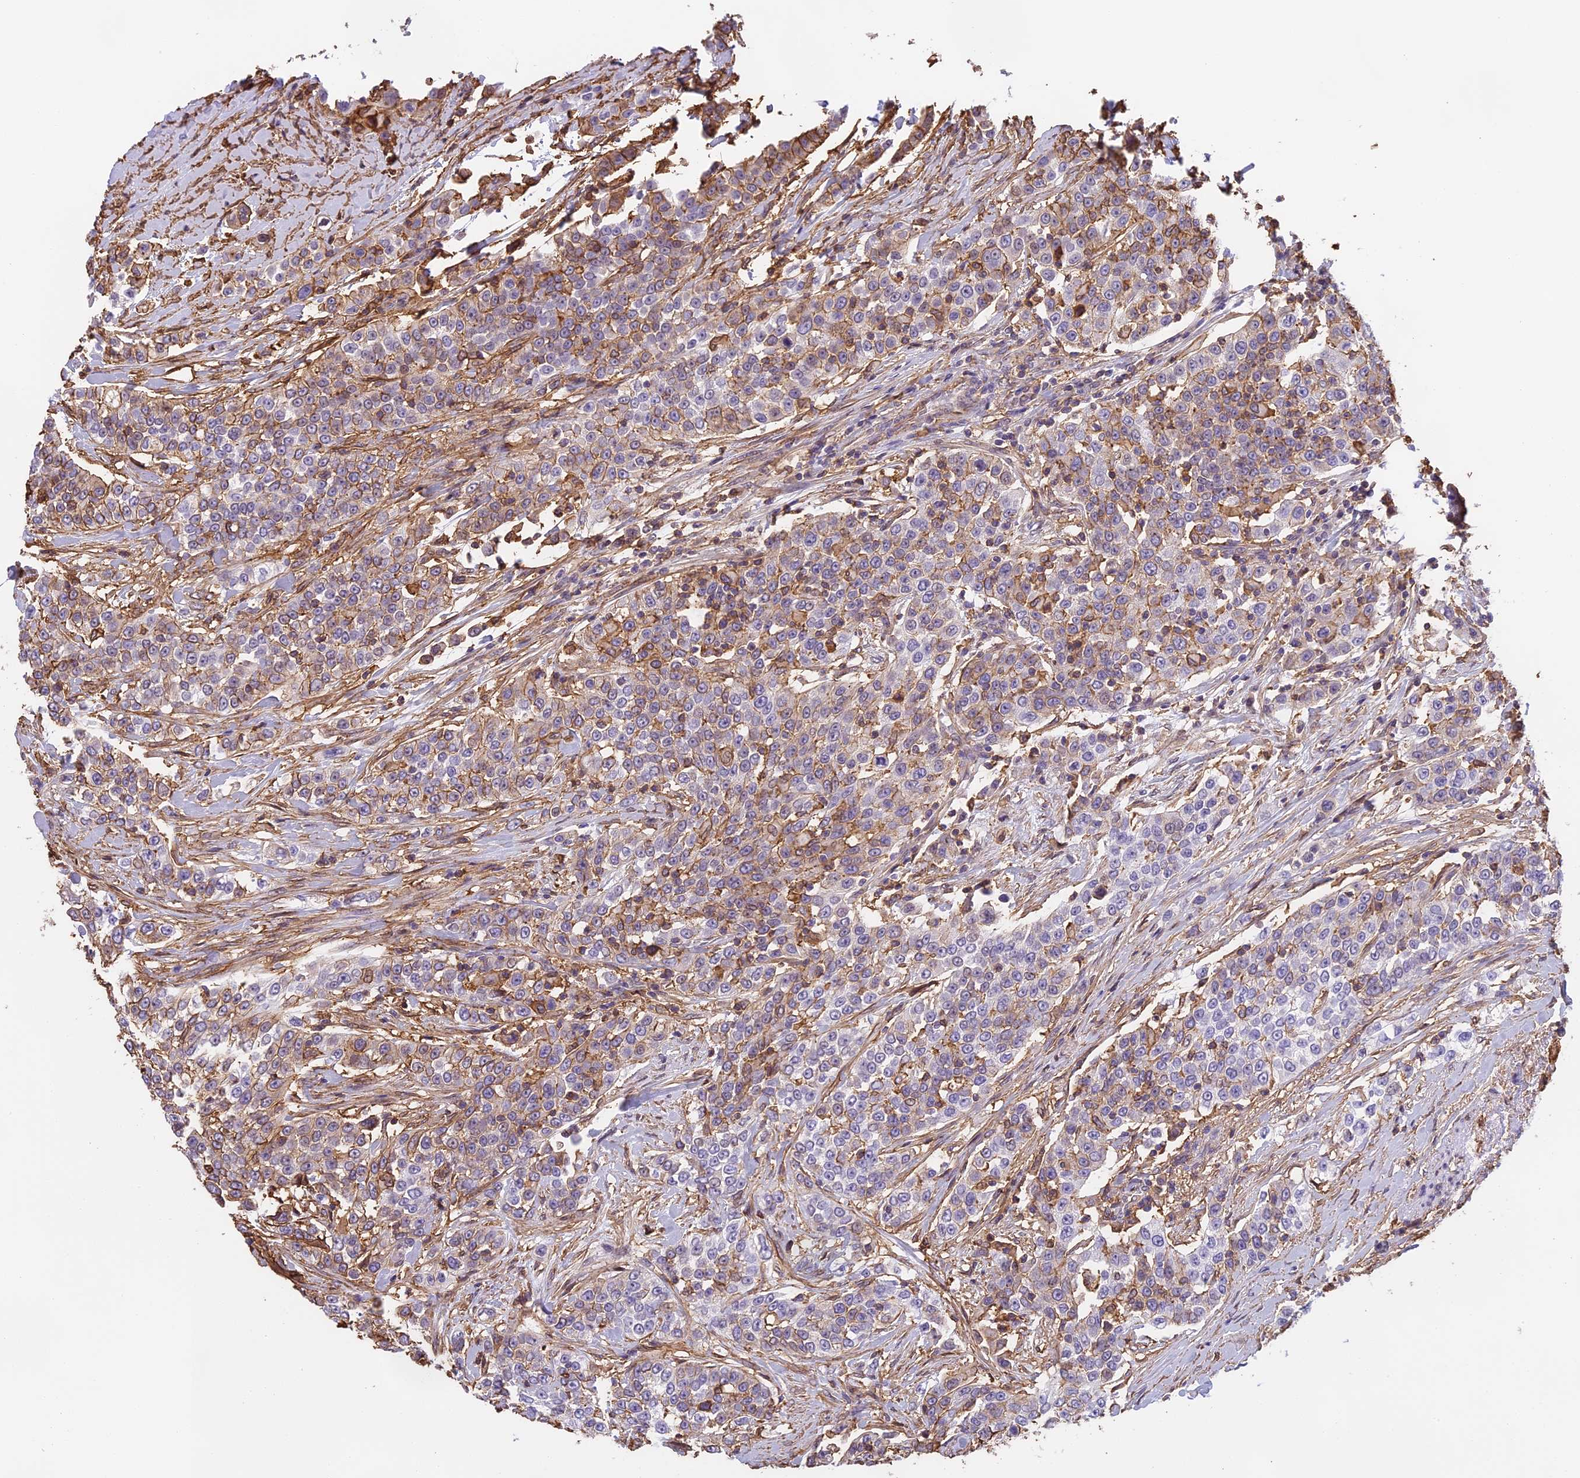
{"staining": {"intensity": "weak", "quantity": "25%-75%", "location": "cytoplasmic/membranous"}, "tissue": "urothelial cancer", "cell_type": "Tumor cells", "image_type": "cancer", "snomed": [{"axis": "morphology", "description": "Urothelial carcinoma, High grade"}, {"axis": "topography", "description": "Urinary bladder"}], "caption": "High-magnification brightfield microscopy of urothelial cancer stained with DAB (3,3'-diaminobenzidine) (brown) and counterstained with hematoxylin (blue). tumor cells exhibit weak cytoplasmic/membranous staining is appreciated in about25%-75% of cells.", "gene": "TMEM255B", "patient": {"sex": "female", "age": 80}}